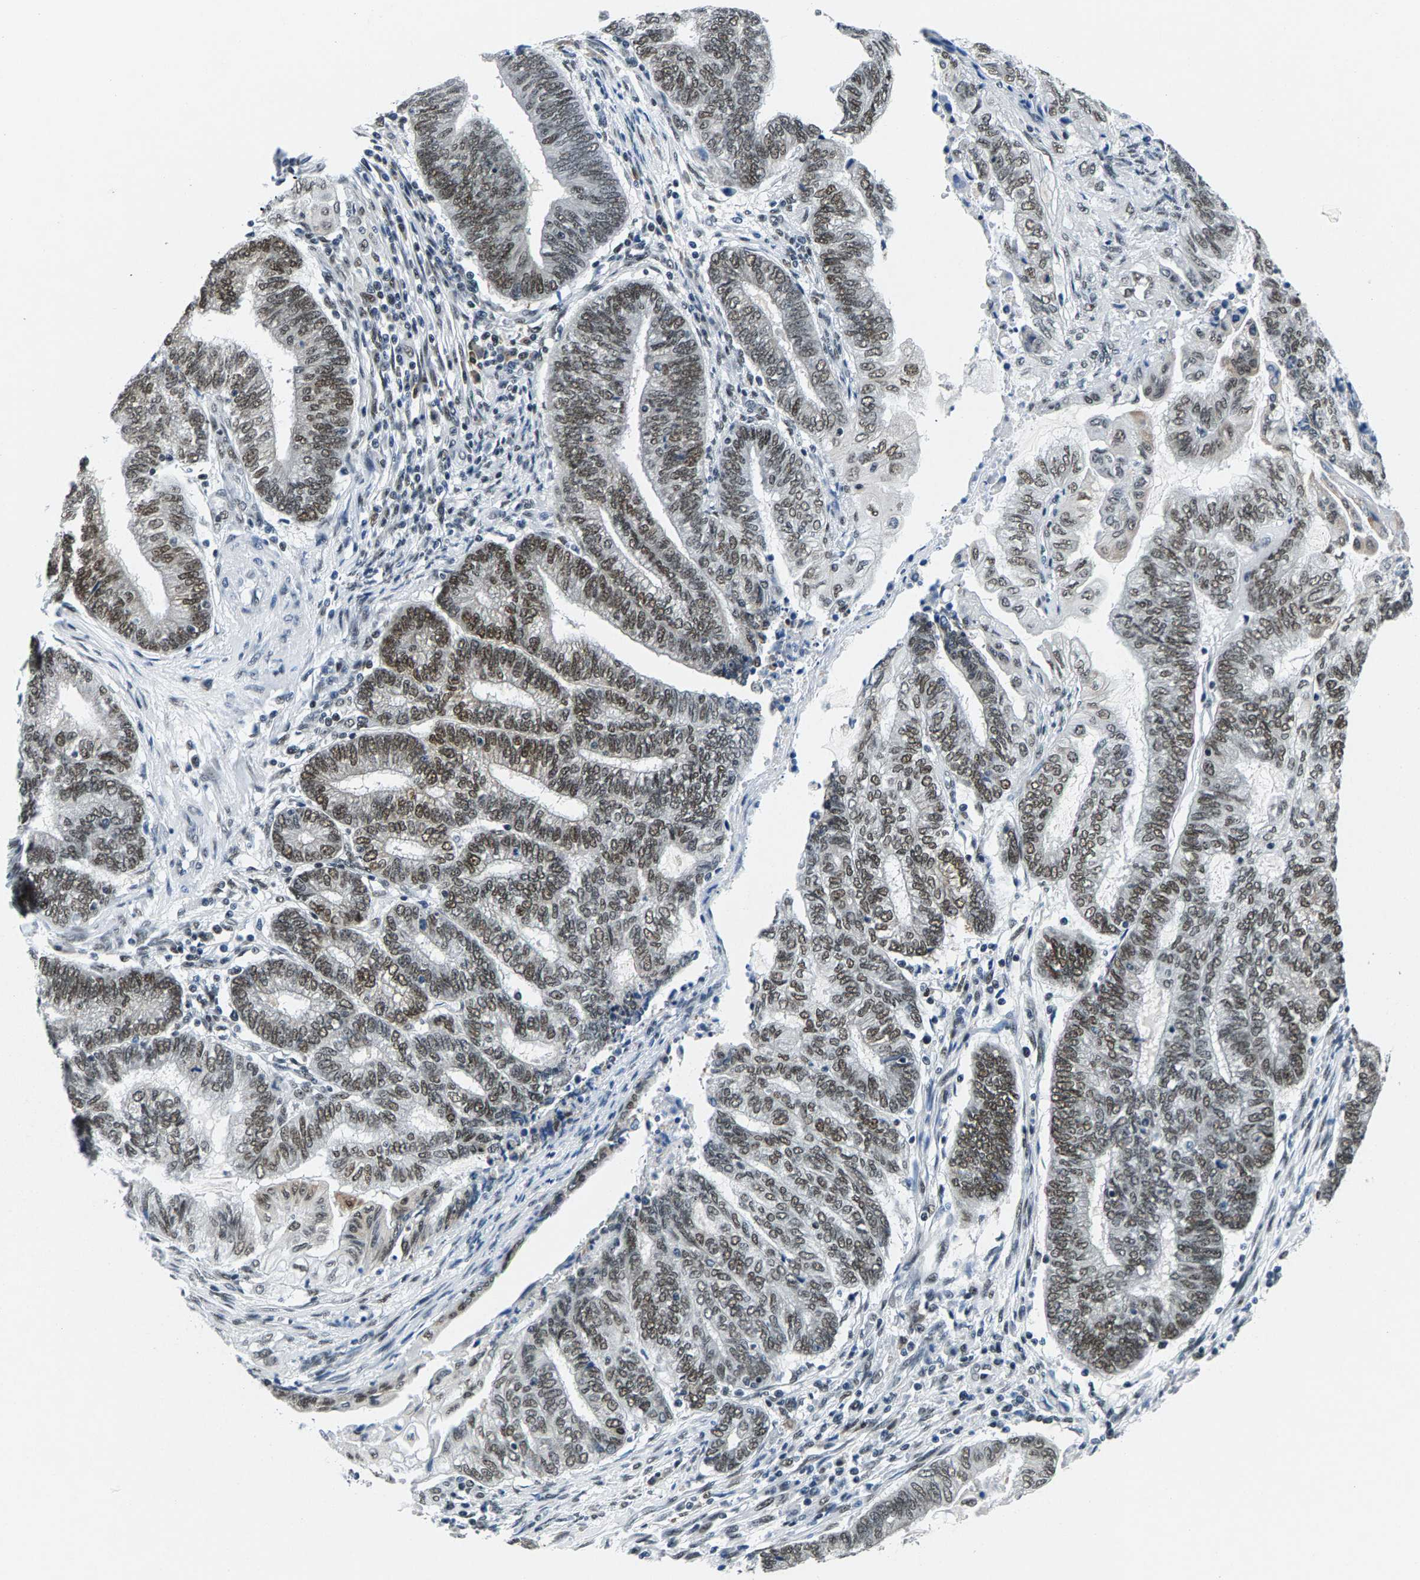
{"staining": {"intensity": "moderate", "quantity": ">75%", "location": "nuclear"}, "tissue": "endometrial cancer", "cell_type": "Tumor cells", "image_type": "cancer", "snomed": [{"axis": "morphology", "description": "Adenocarcinoma, NOS"}, {"axis": "topography", "description": "Uterus"}, {"axis": "topography", "description": "Endometrium"}], "caption": "A medium amount of moderate nuclear positivity is identified in approximately >75% of tumor cells in adenocarcinoma (endometrial) tissue. Using DAB (brown) and hematoxylin (blue) stains, captured at high magnification using brightfield microscopy.", "gene": "ATF2", "patient": {"sex": "female", "age": 70}}